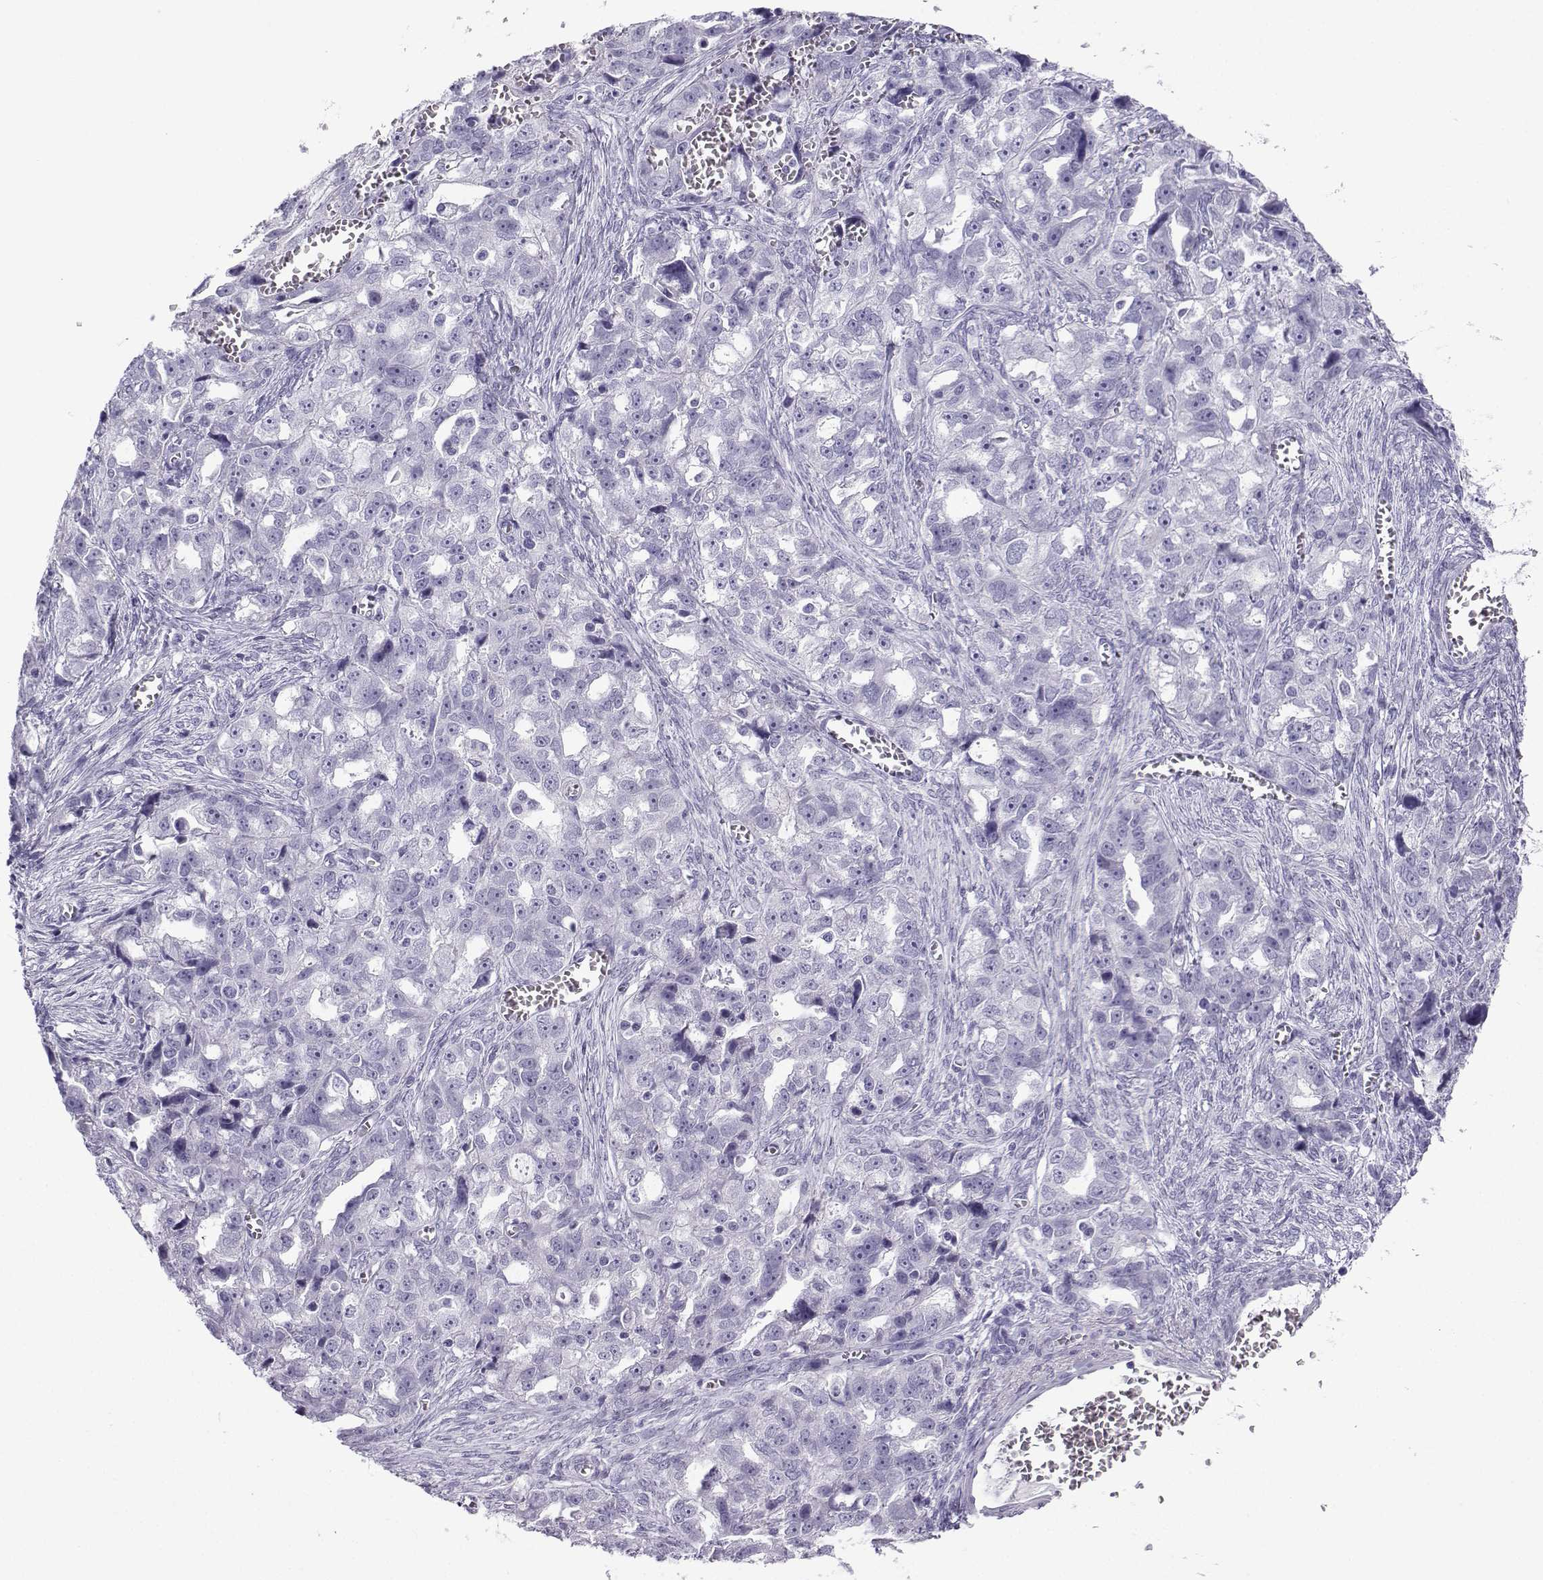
{"staining": {"intensity": "negative", "quantity": "none", "location": "none"}, "tissue": "ovarian cancer", "cell_type": "Tumor cells", "image_type": "cancer", "snomed": [{"axis": "morphology", "description": "Cystadenocarcinoma, serous, NOS"}, {"axis": "topography", "description": "Ovary"}], "caption": "This photomicrograph is of ovarian cancer (serous cystadenocarcinoma) stained with IHC to label a protein in brown with the nuclei are counter-stained blue. There is no positivity in tumor cells.", "gene": "NEFL", "patient": {"sex": "female", "age": 51}}